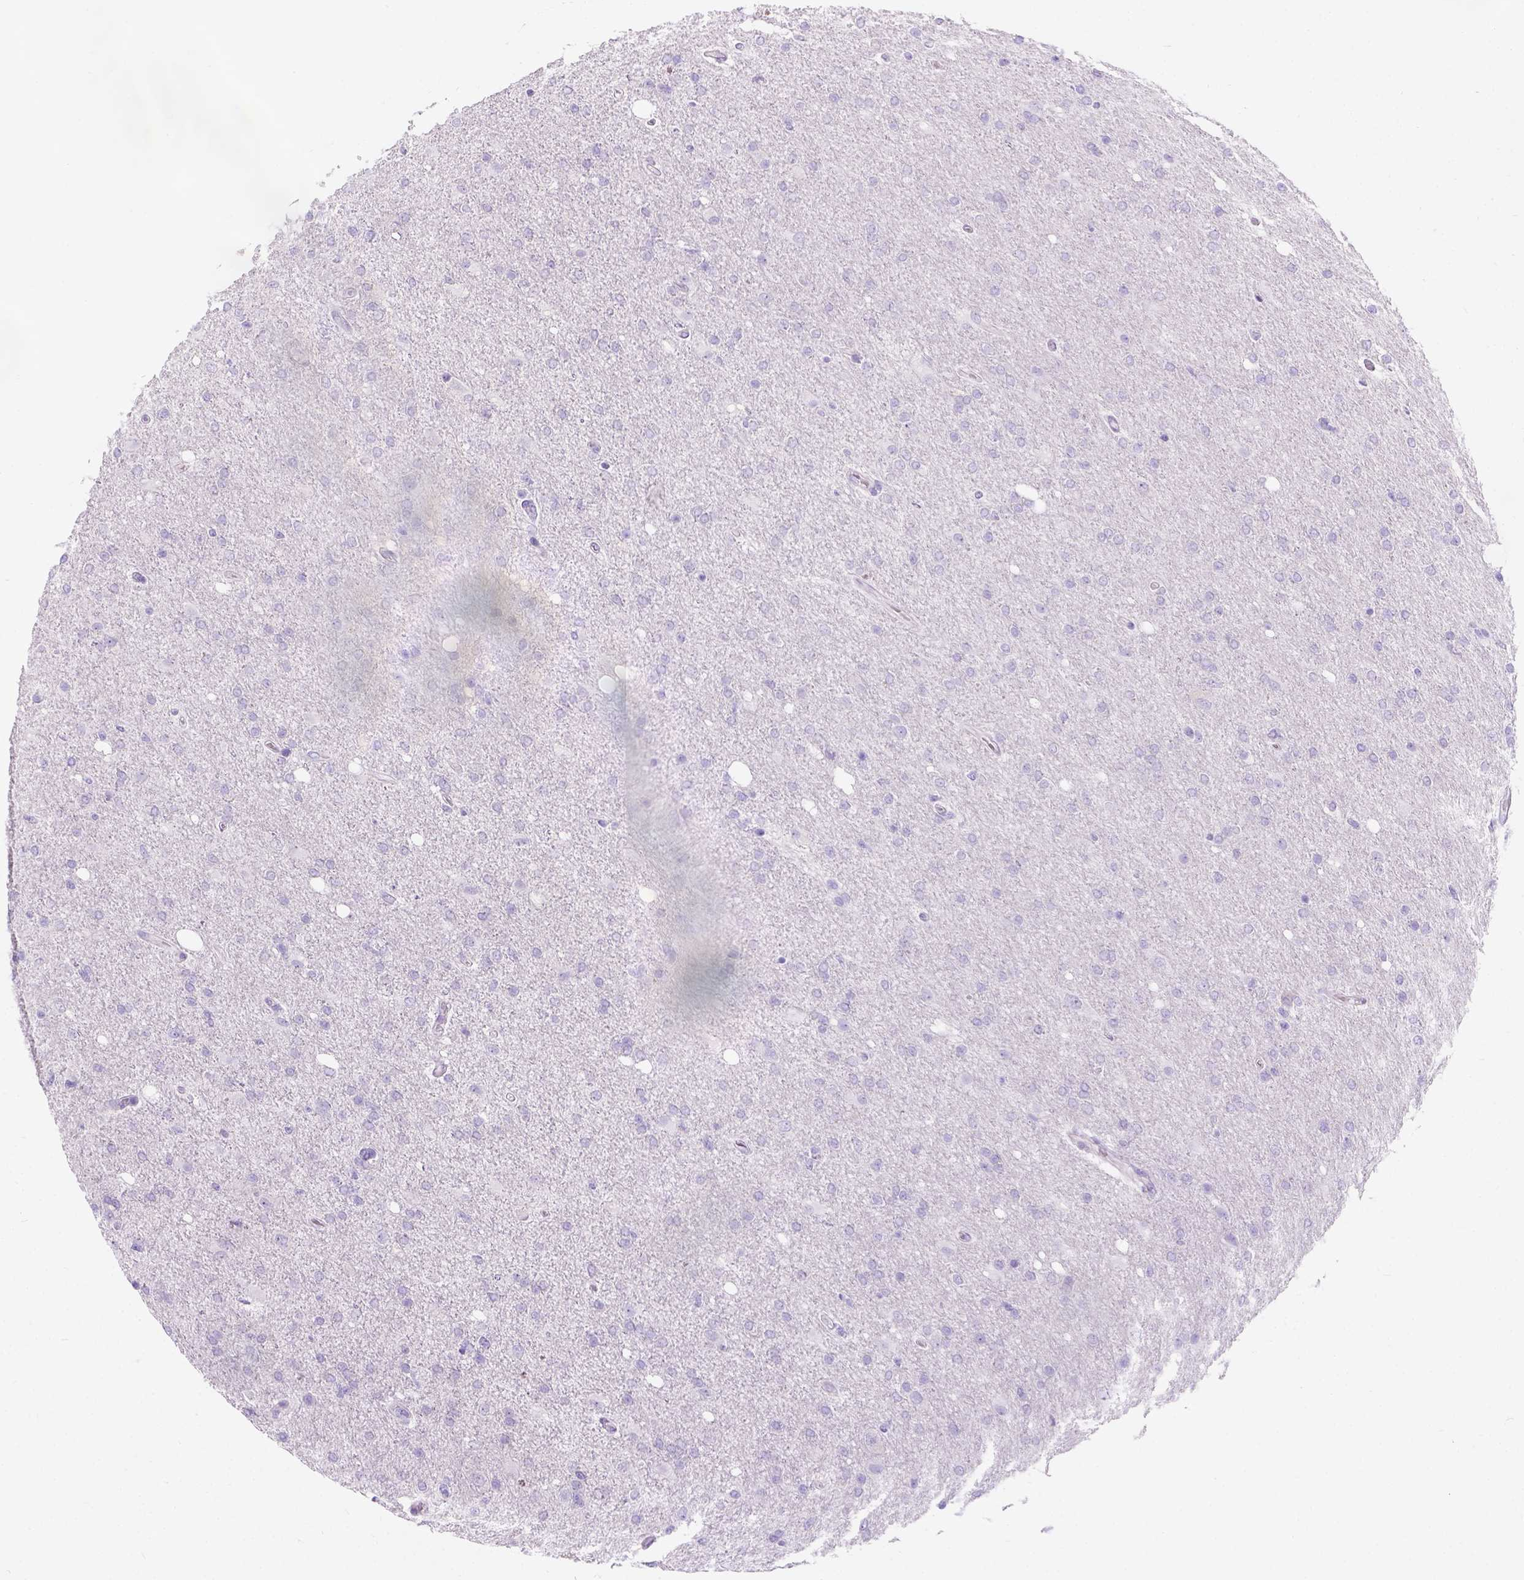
{"staining": {"intensity": "negative", "quantity": "none", "location": "none"}, "tissue": "glioma", "cell_type": "Tumor cells", "image_type": "cancer", "snomed": [{"axis": "morphology", "description": "Glioma, malignant, High grade"}, {"axis": "topography", "description": "Cerebral cortex"}], "caption": "Malignant glioma (high-grade) stained for a protein using IHC exhibits no expression tumor cells.", "gene": "C20orf144", "patient": {"sex": "male", "age": 70}}